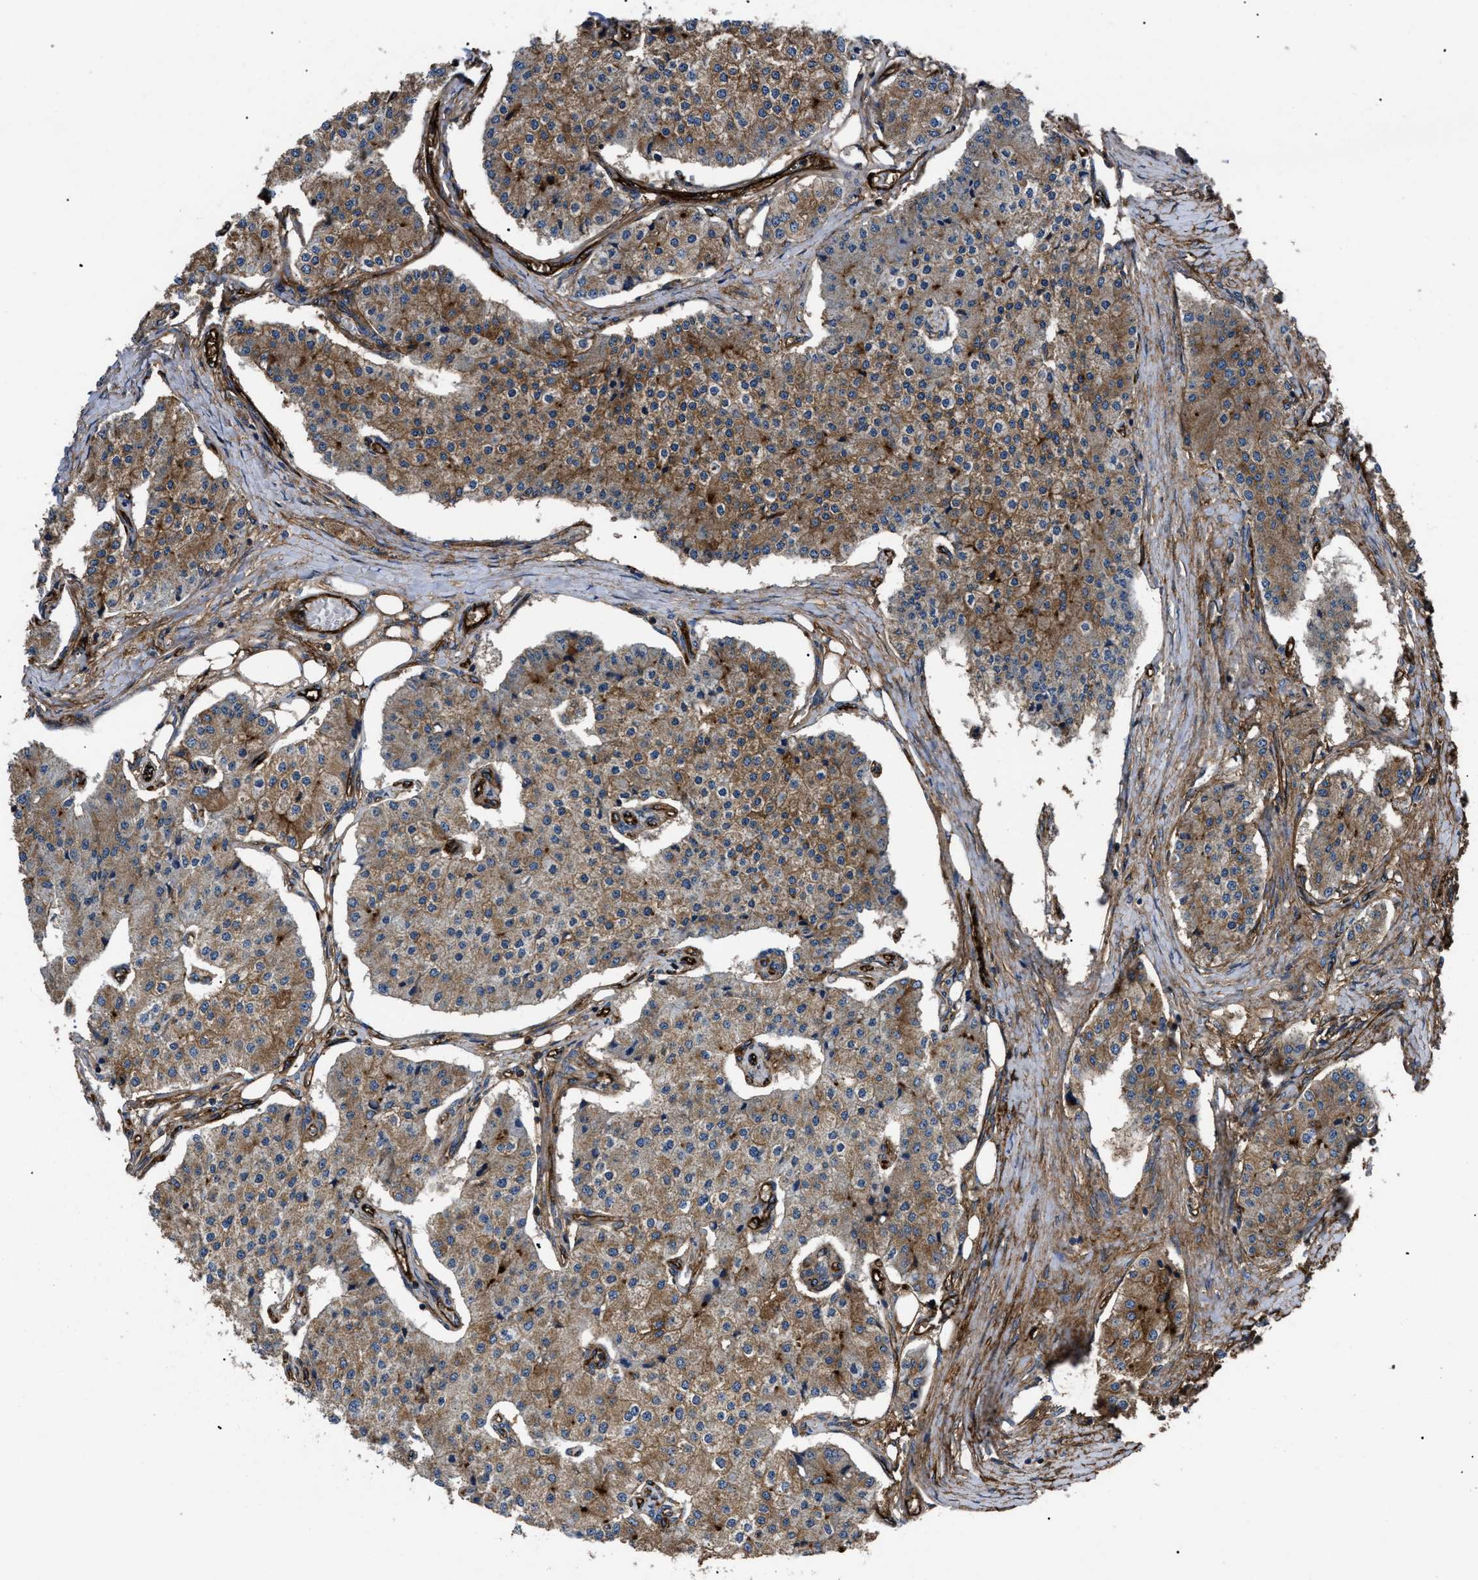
{"staining": {"intensity": "moderate", "quantity": ">75%", "location": "cytoplasmic/membranous"}, "tissue": "carcinoid", "cell_type": "Tumor cells", "image_type": "cancer", "snomed": [{"axis": "morphology", "description": "Carcinoid, malignant, NOS"}, {"axis": "topography", "description": "Colon"}], "caption": "Approximately >75% of tumor cells in human carcinoid show moderate cytoplasmic/membranous protein staining as visualized by brown immunohistochemical staining.", "gene": "NT5E", "patient": {"sex": "female", "age": 52}}